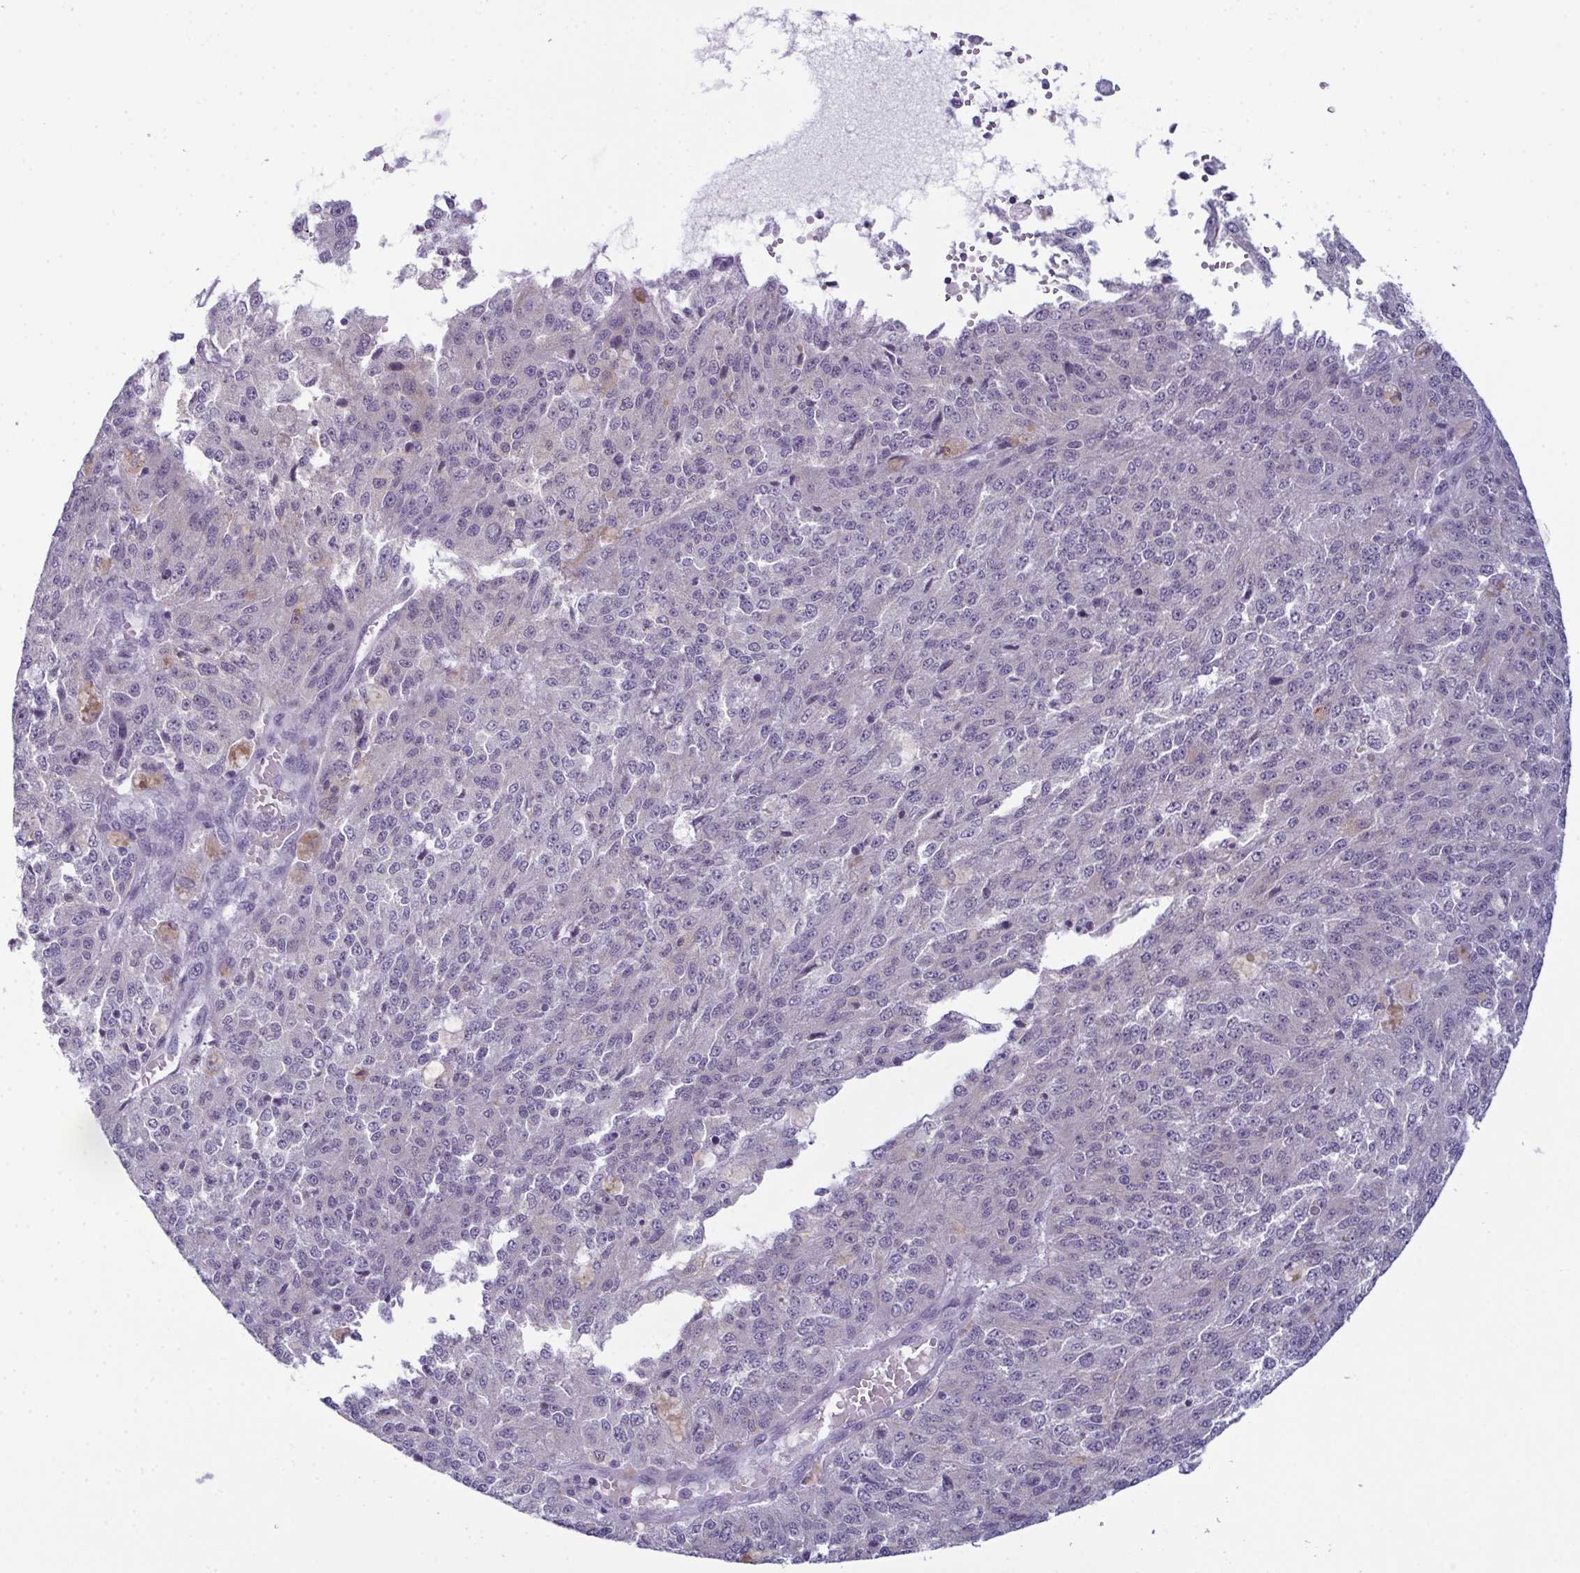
{"staining": {"intensity": "negative", "quantity": "none", "location": "none"}, "tissue": "melanoma", "cell_type": "Tumor cells", "image_type": "cancer", "snomed": [{"axis": "morphology", "description": "Malignant melanoma, Metastatic site"}, {"axis": "topography", "description": "Lymph node"}], "caption": "Photomicrograph shows no protein expression in tumor cells of malignant melanoma (metastatic site) tissue.", "gene": "RBM7", "patient": {"sex": "female", "age": 64}}